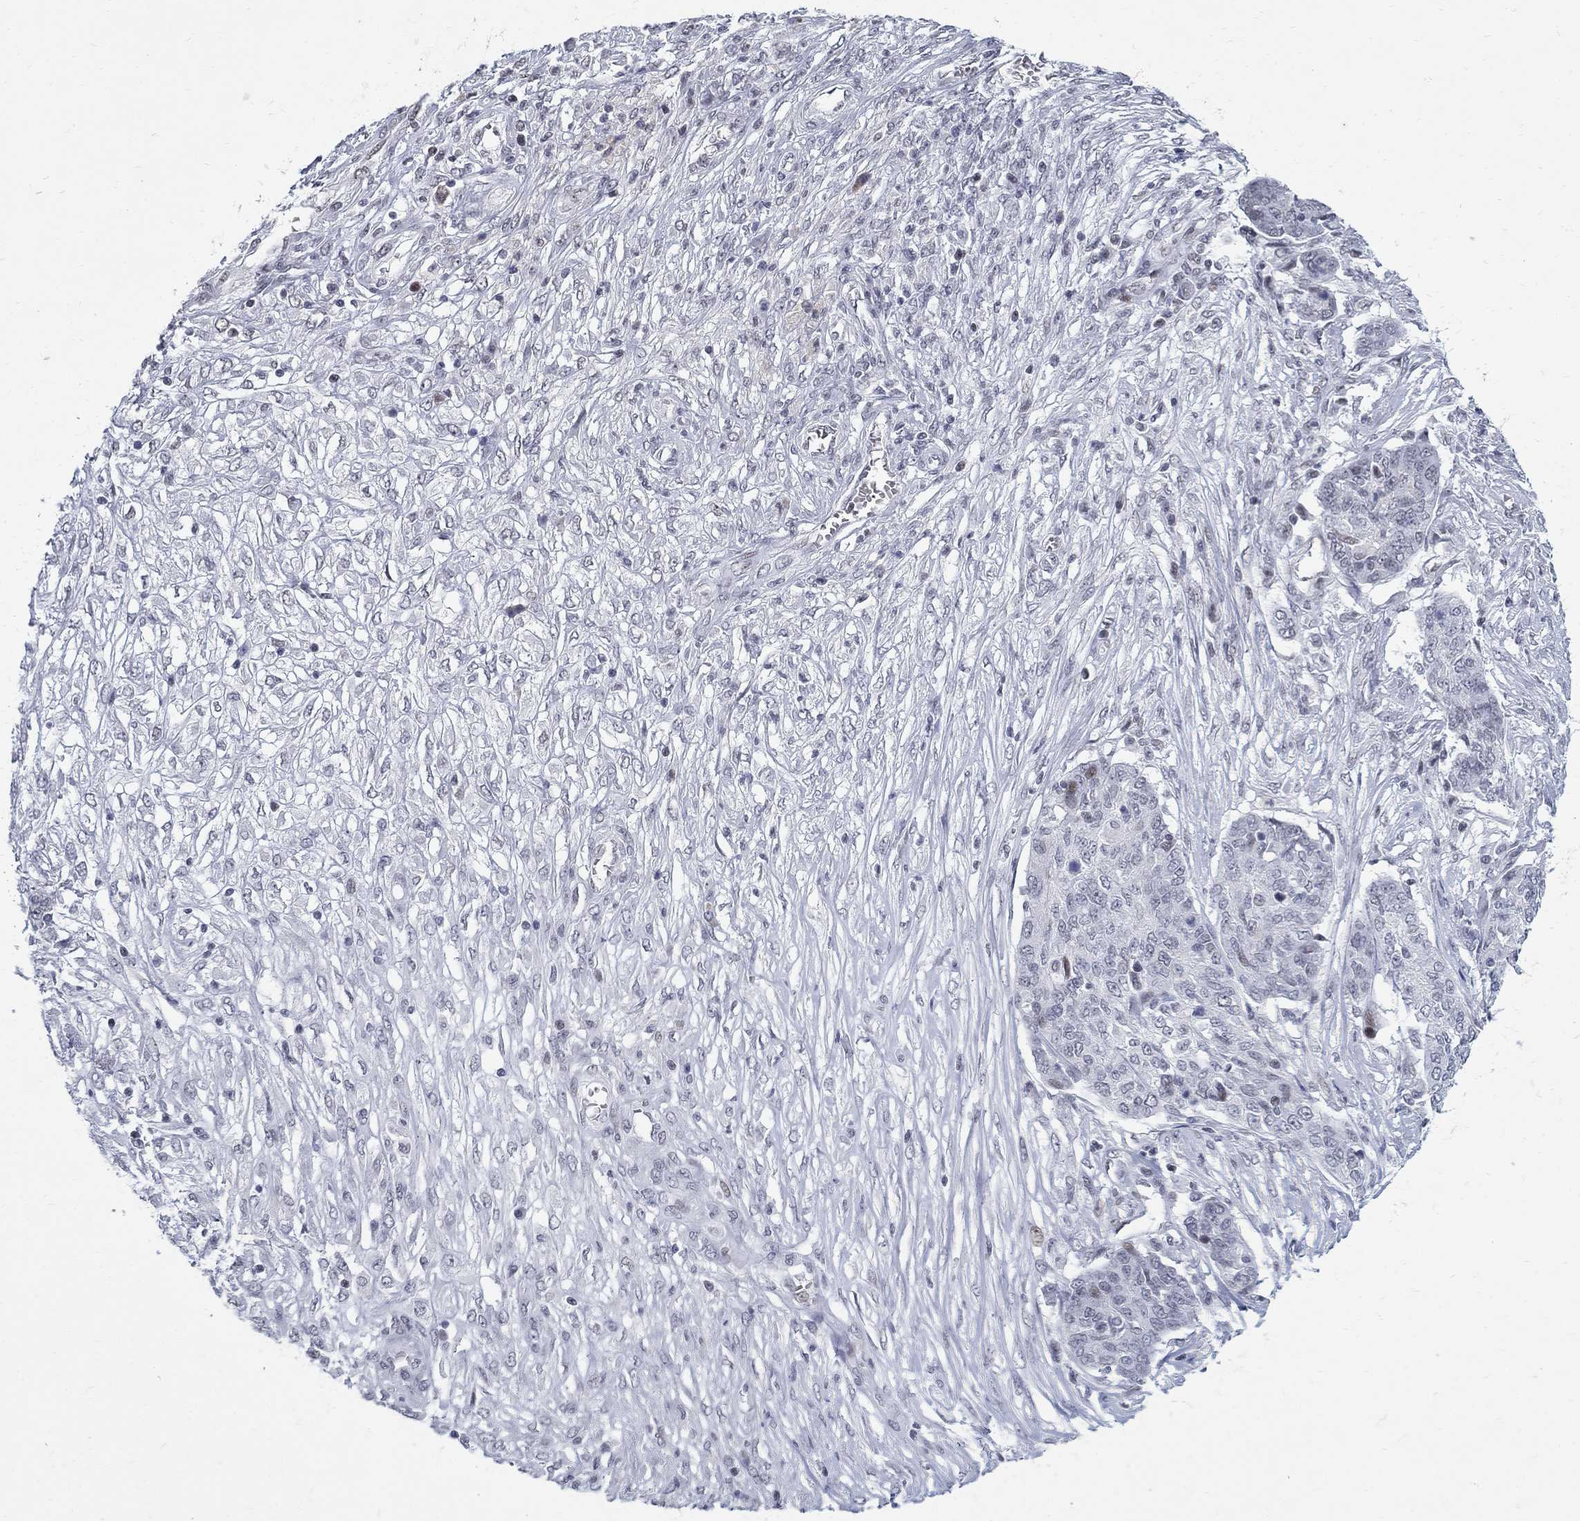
{"staining": {"intensity": "negative", "quantity": "none", "location": "none"}, "tissue": "ovarian cancer", "cell_type": "Tumor cells", "image_type": "cancer", "snomed": [{"axis": "morphology", "description": "Cystadenocarcinoma, serous, NOS"}, {"axis": "topography", "description": "Ovary"}], "caption": "IHC image of neoplastic tissue: ovarian cancer (serous cystadenocarcinoma) stained with DAB reveals no significant protein expression in tumor cells.", "gene": "BHLHE22", "patient": {"sex": "female", "age": 67}}